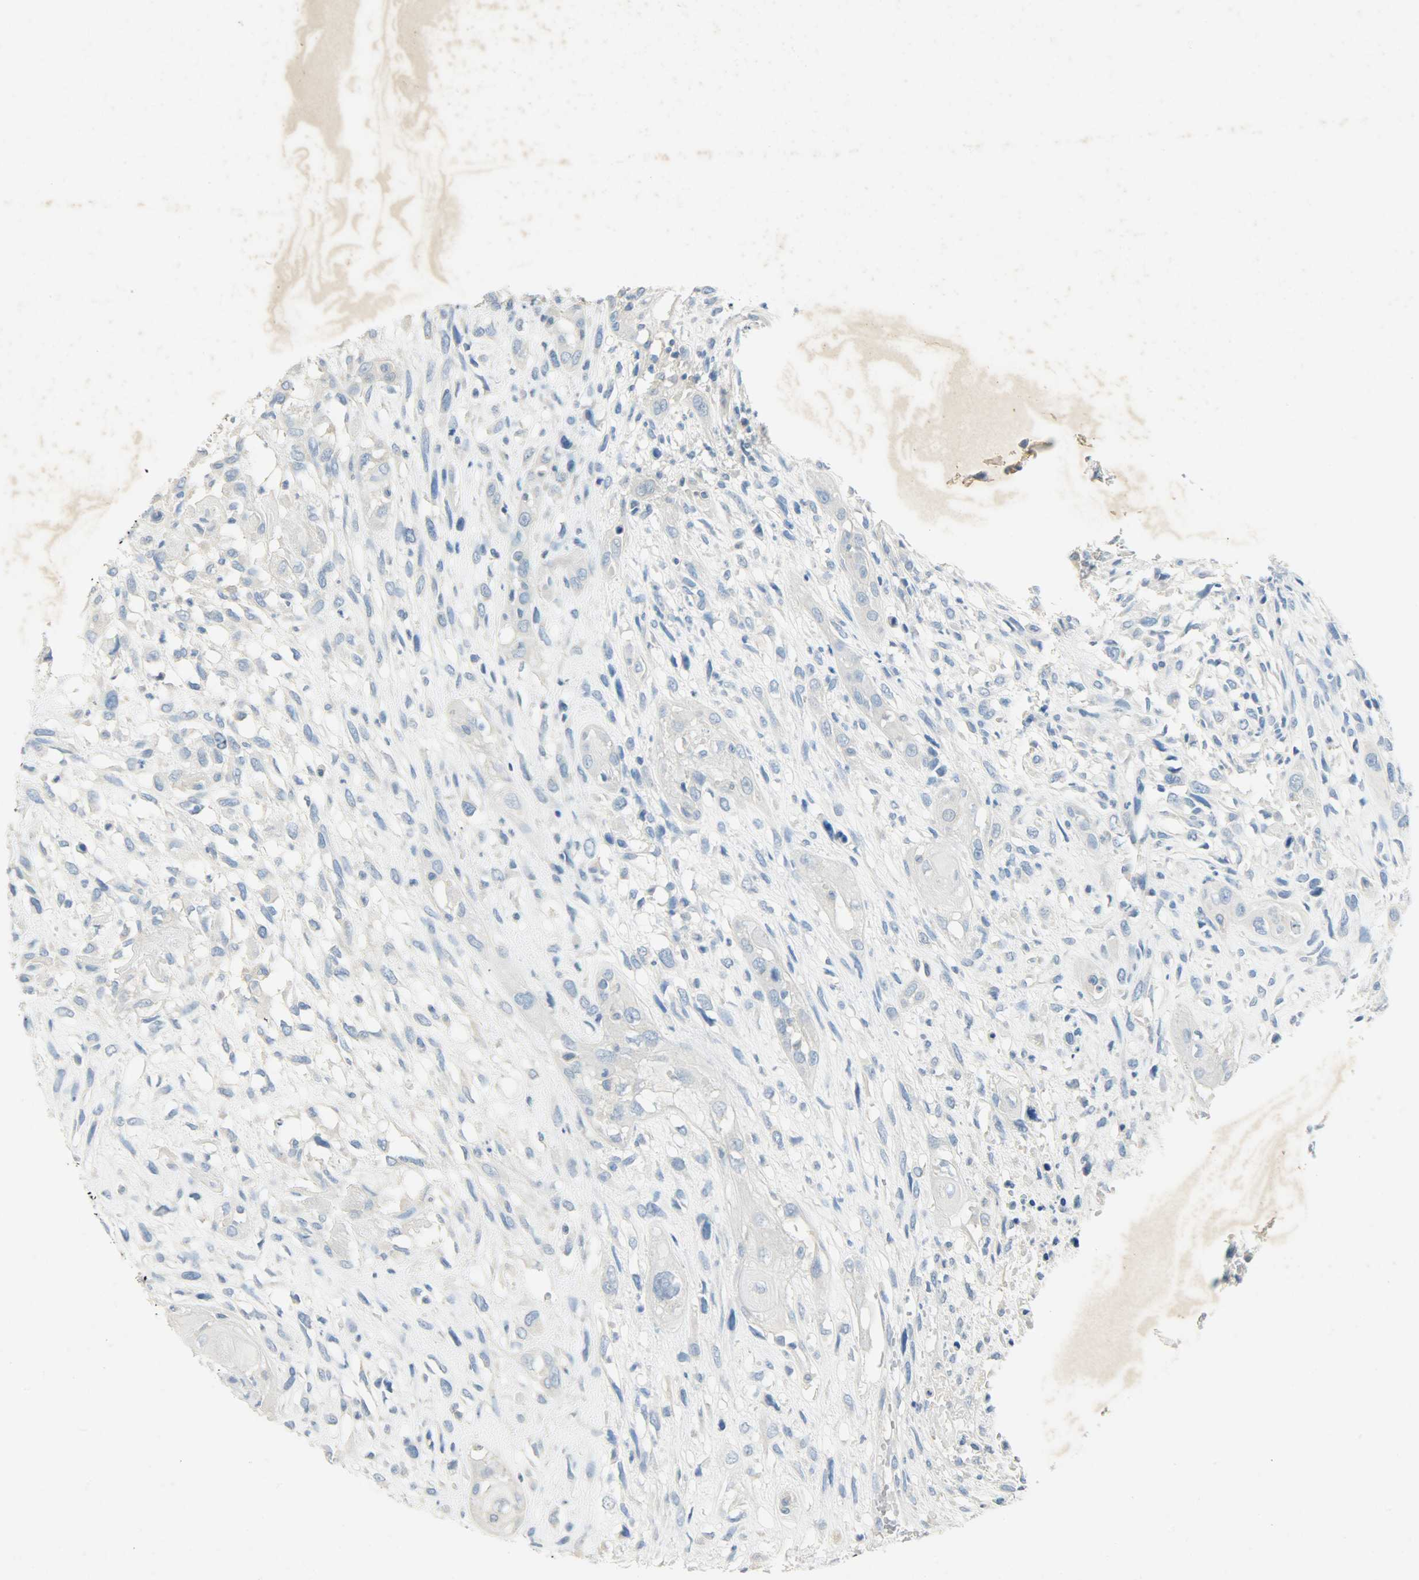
{"staining": {"intensity": "negative", "quantity": "none", "location": "none"}, "tissue": "head and neck cancer", "cell_type": "Tumor cells", "image_type": "cancer", "snomed": [{"axis": "morphology", "description": "Necrosis, NOS"}, {"axis": "morphology", "description": "Neoplasm, malignant, NOS"}, {"axis": "topography", "description": "Salivary gland"}, {"axis": "topography", "description": "Head-Neck"}], "caption": "Neoplasm (malignant) (head and neck) stained for a protein using immunohistochemistry (IHC) demonstrates no expression tumor cells.", "gene": "PROM1", "patient": {"sex": "male", "age": 43}}